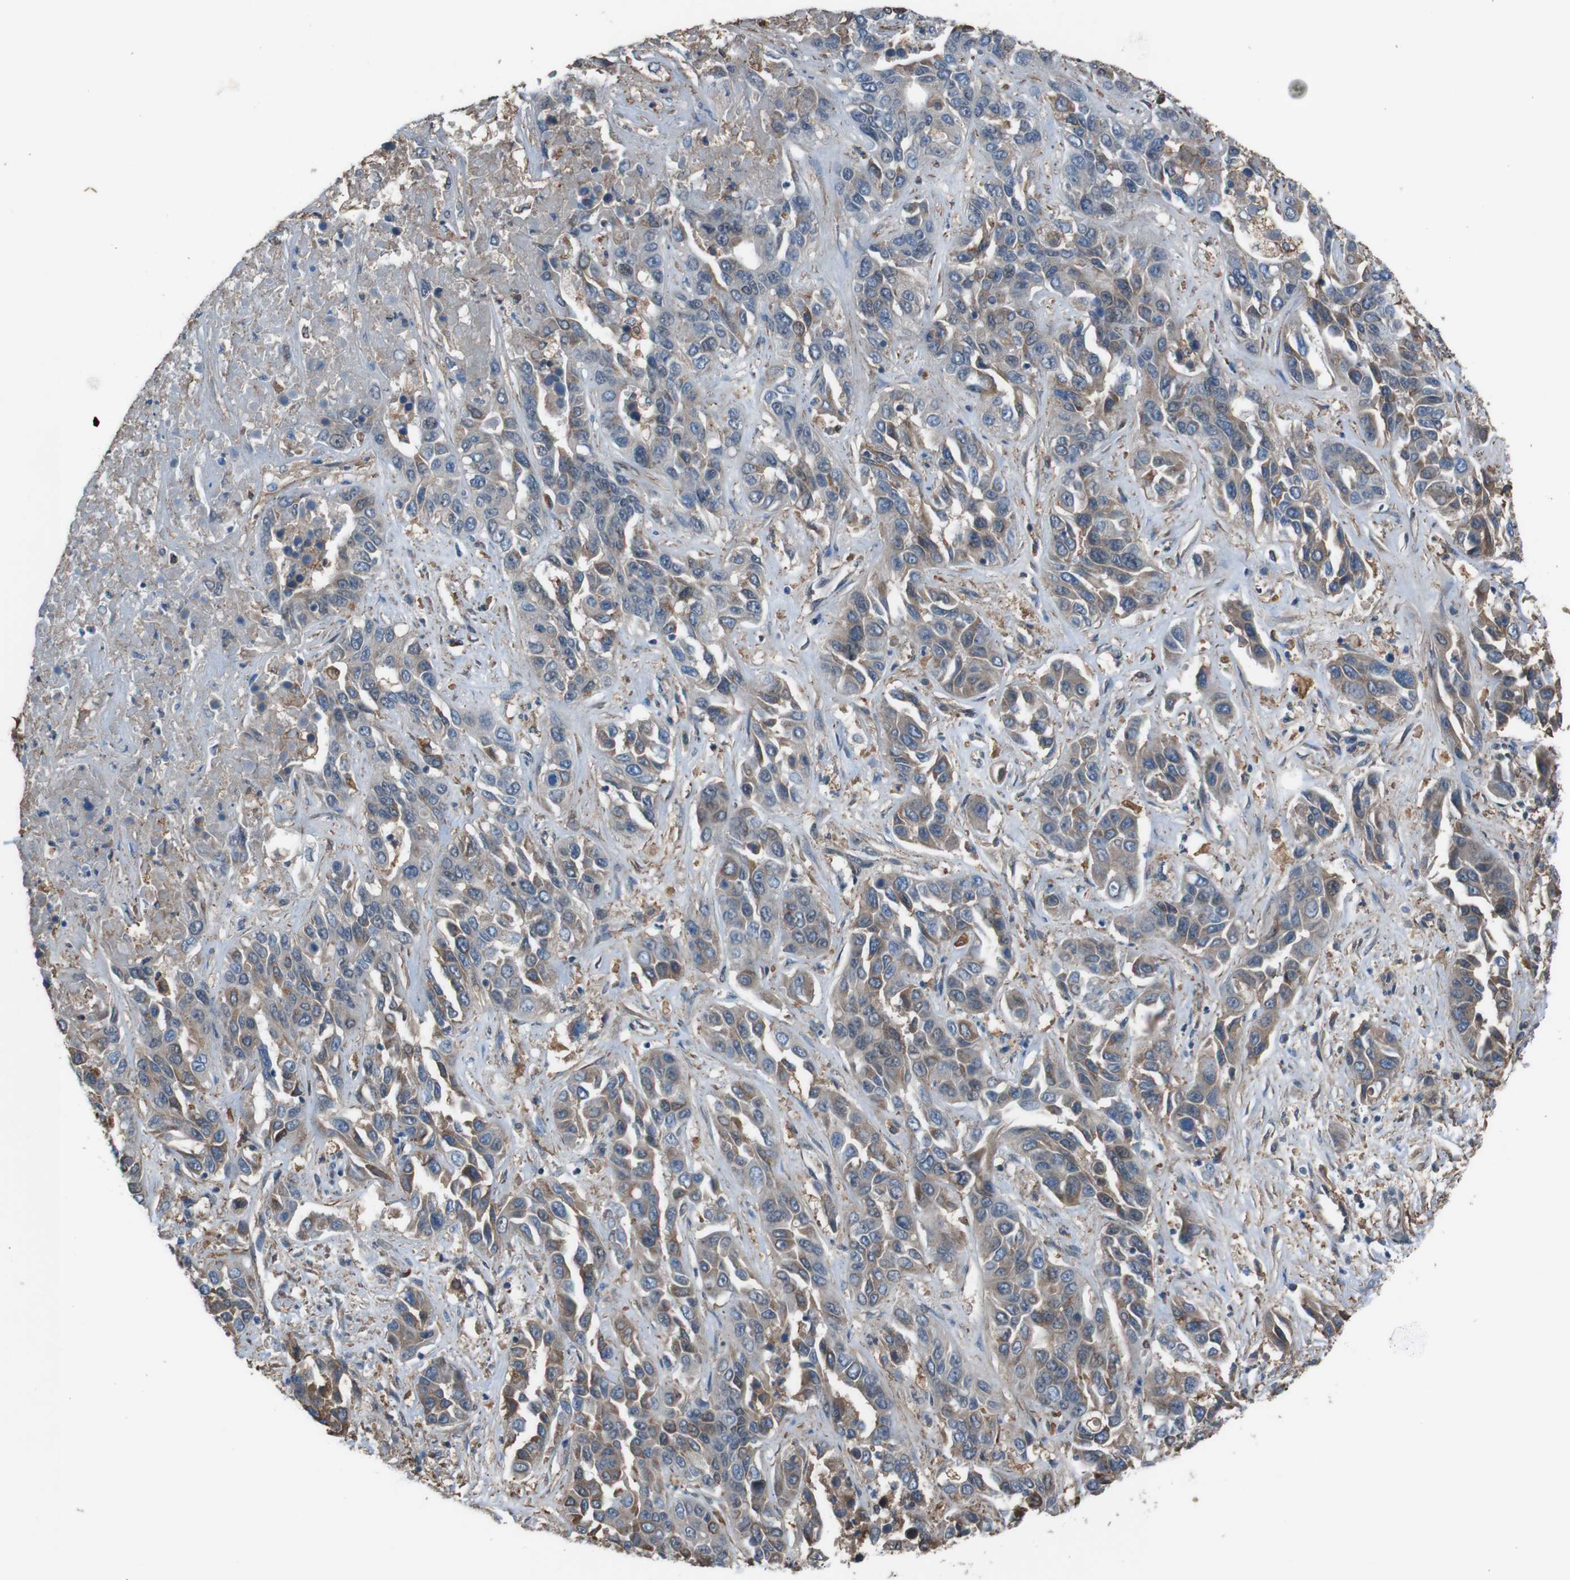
{"staining": {"intensity": "moderate", "quantity": "25%-75%", "location": "cytoplasmic/membranous"}, "tissue": "liver cancer", "cell_type": "Tumor cells", "image_type": "cancer", "snomed": [{"axis": "morphology", "description": "Cholangiocarcinoma"}, {"axis": "topography", "description": "Liver"}], "caption": "Immunohistochemistry (IHC) of human liver cancer (cholangiocarcinoma) demonstrates medium levels of moderate cytoplasmic/membranous staining in approximately 25%-75% of tumor cells.", "gene": "ATP2B1", "patient": {"sex": "female", "age": 52}}